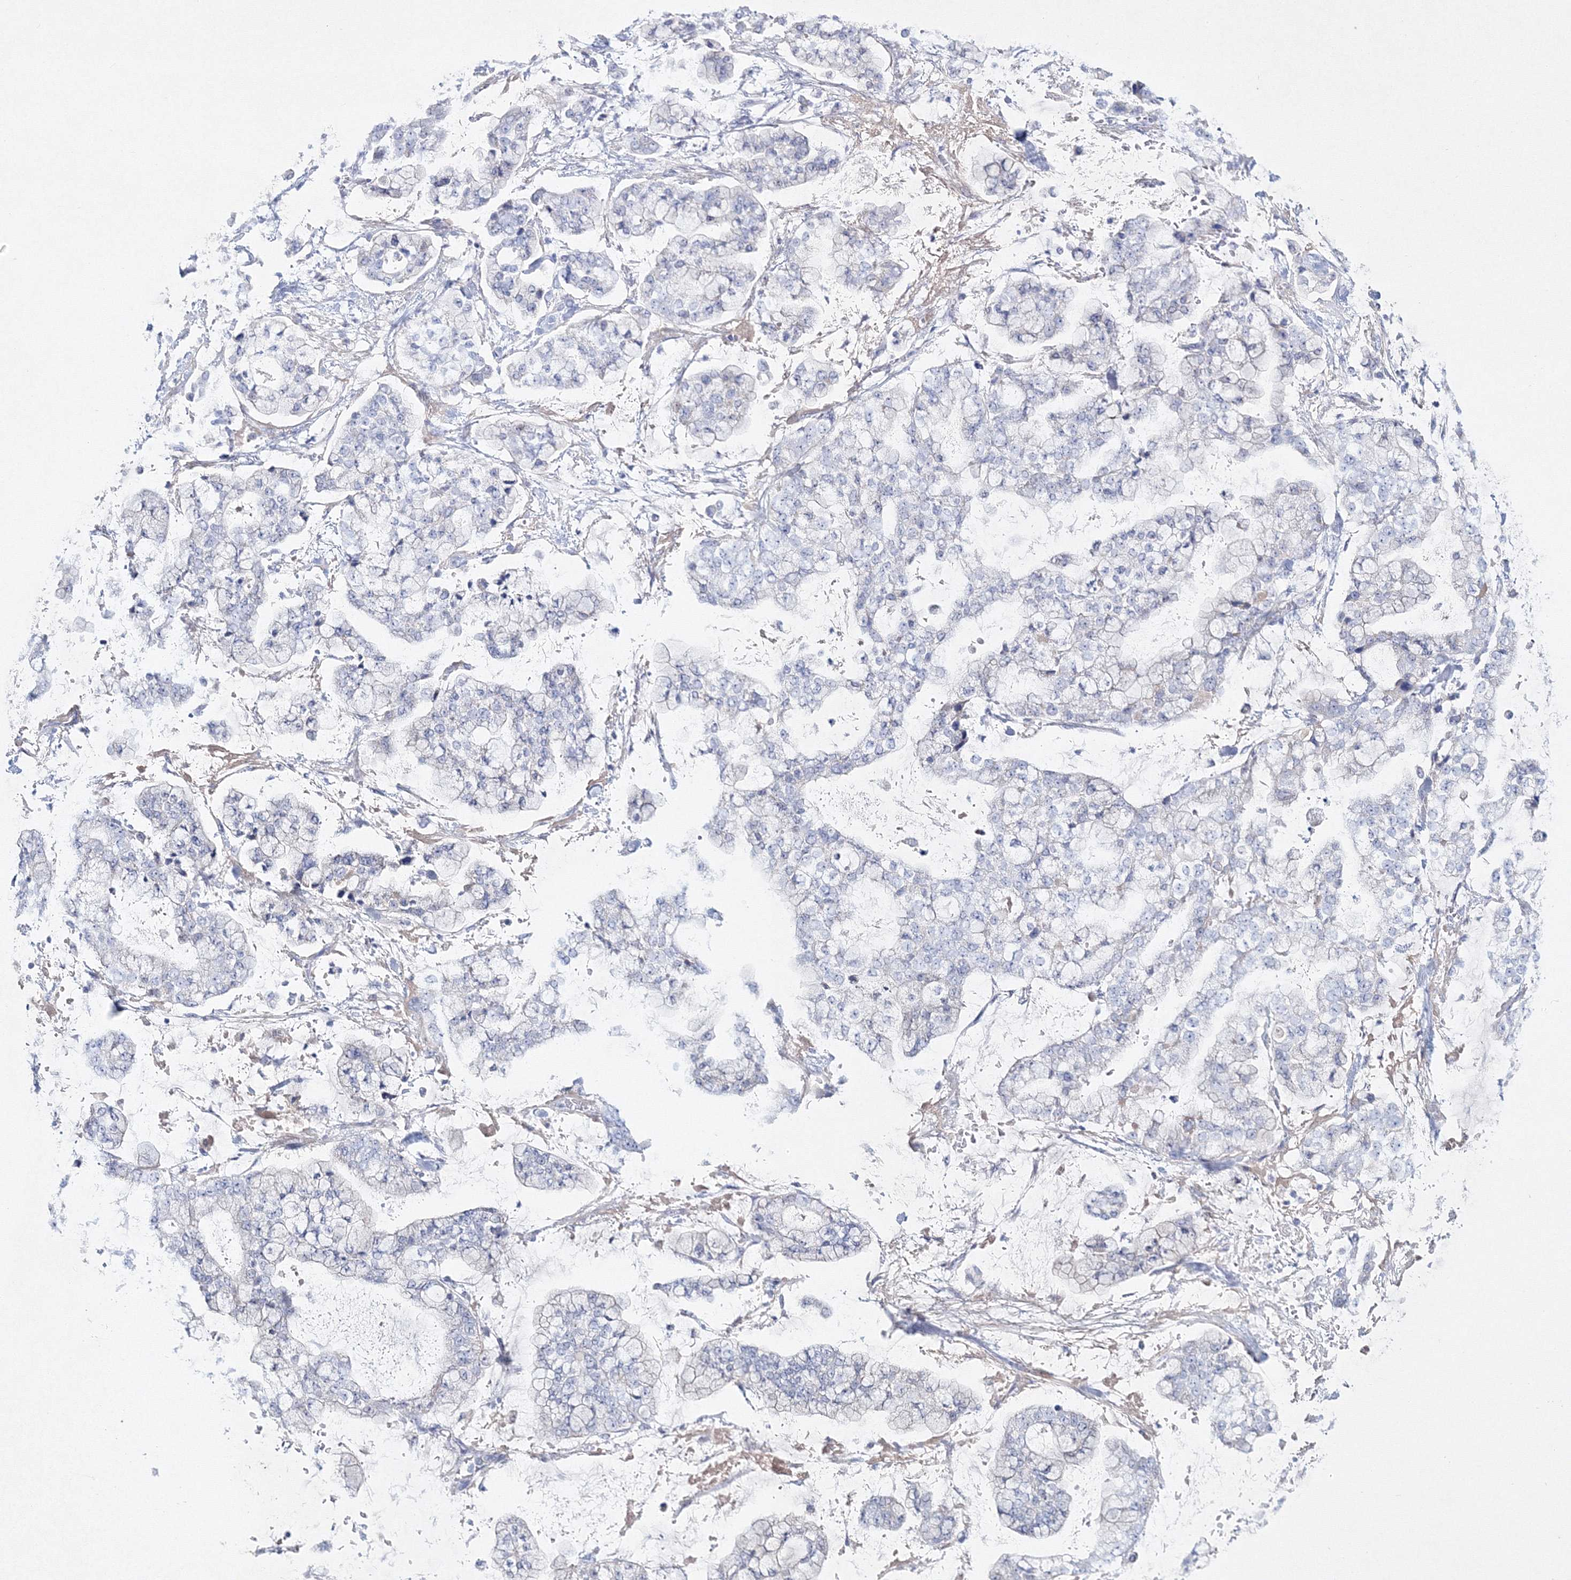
{"staining": {"intensity": "negative", "quantity": "none", "location": "none"}, "tissue": "stomach cancer", "cell_type": "Tumor cells", "image_type": "cancer", "snomed": [{"axis": "morphology", "description": "Normal tissue, NOS"}, {"axis": "morphology", "description": "Adenocarcinoma, NOS"}, {"axis": "topography", "description": "Stomach, upper"}, {"axis": "topography", "description": "Stomach"}], "caption": "DAB (3,3'-diaminobenzidine) immunohistochemical staining of human stomach cancer (adenocarcinoma) reveals no significant positivity in tumor cells. (Immunohistochemistry (ihc), brightfield microscopy, high magnification).", "gene": "NEU4", "patient": {"sex": "male", "age": 76}}